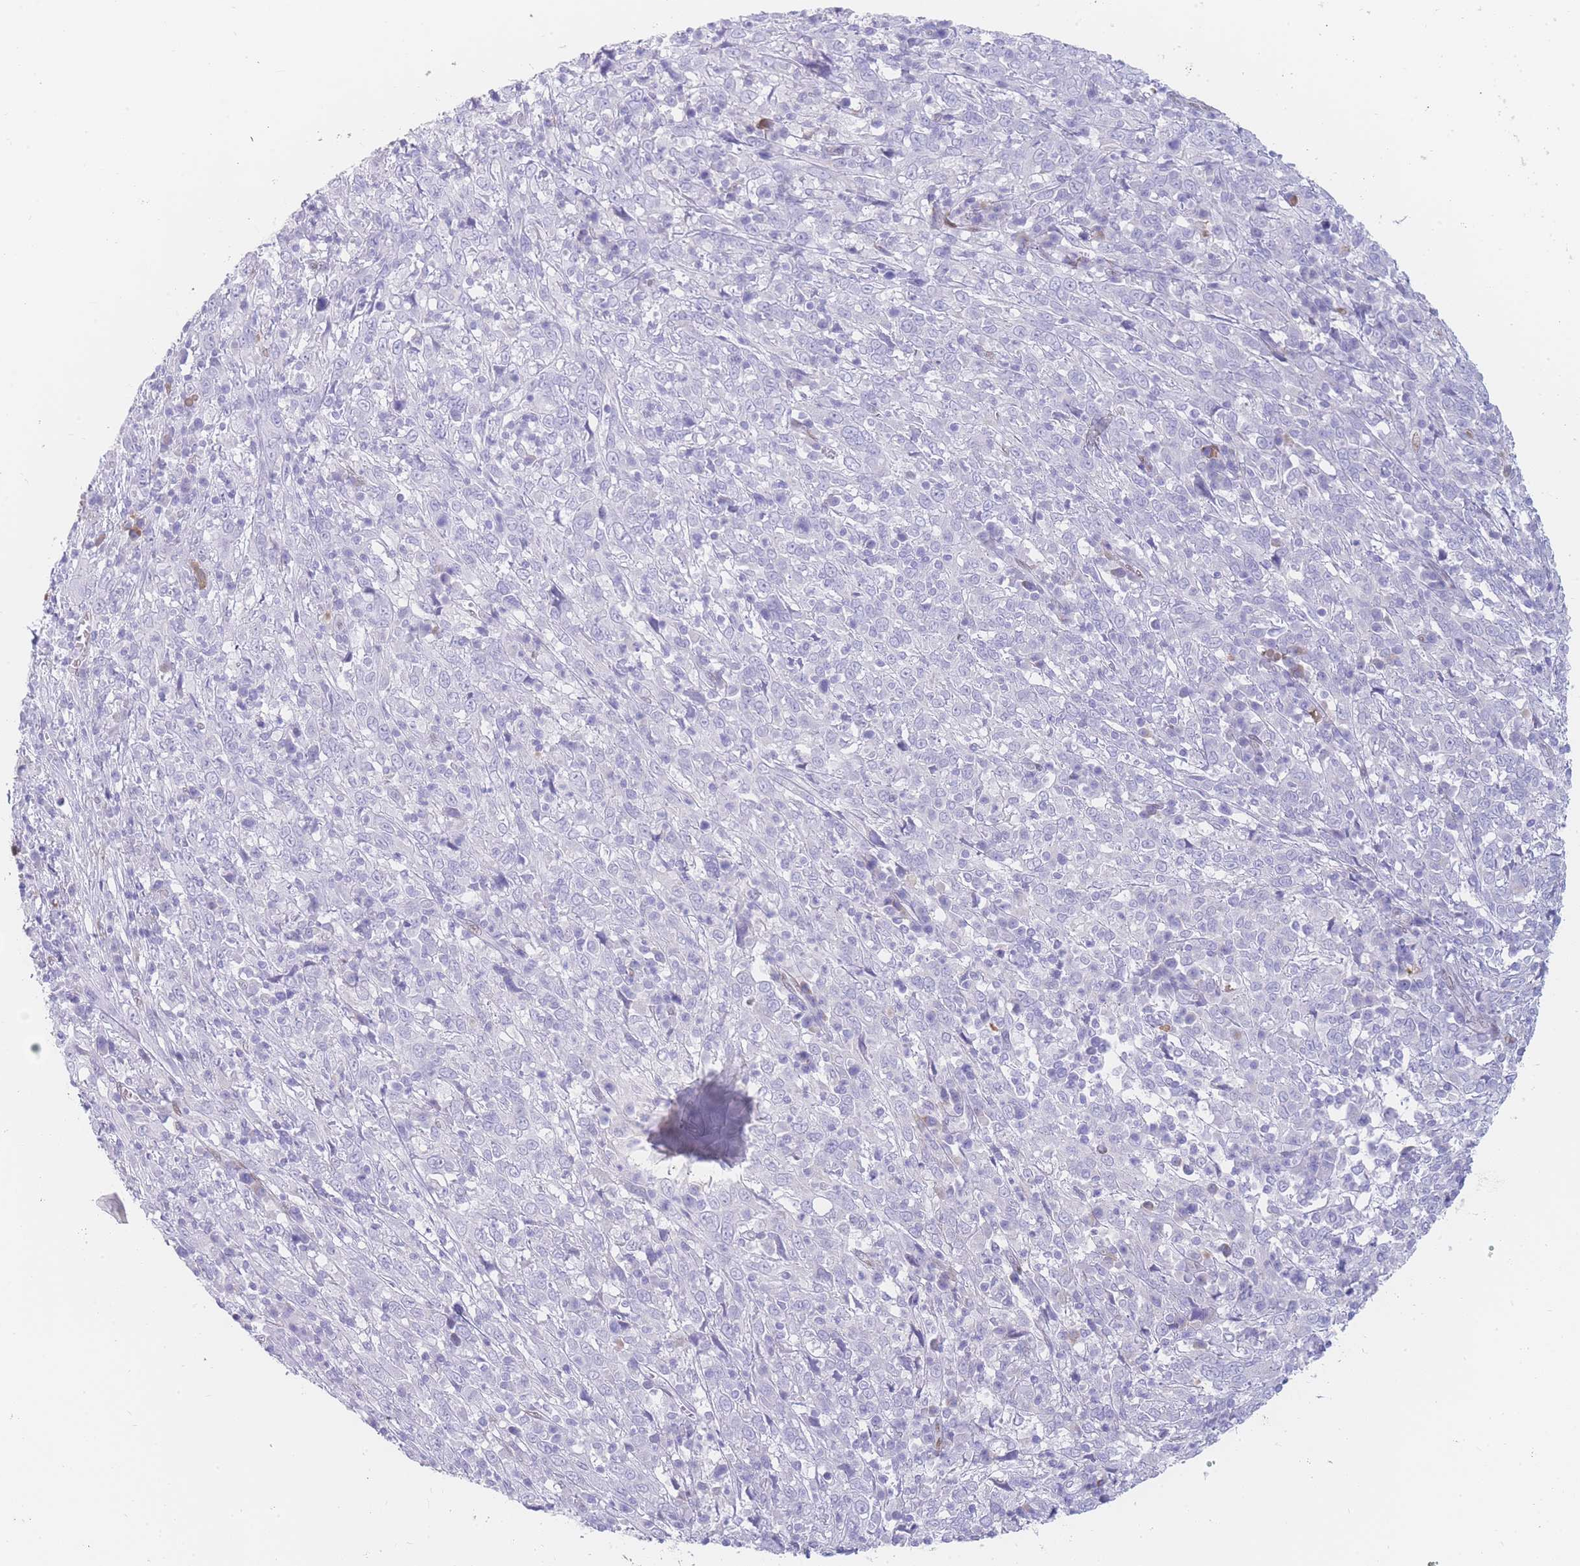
{"staining": {"intensity": "negative", "quantity": "none", "location": "none"}, "tissue": "cervical cancer", "cell_type": "Tumor cells", "image_type": "cancer", "snomed": [{"axis": "morphology", "description": "Squamous cell carcinoma, NOS"}, {"axis": "topography", "description": "Cervix"}], "caption": "Protein analysis of cervical squamous cell carcinoma shows no significant staining in tumor cells.", "gene": "PSMB5", "patient": {"sex": "female", "age": 46}}